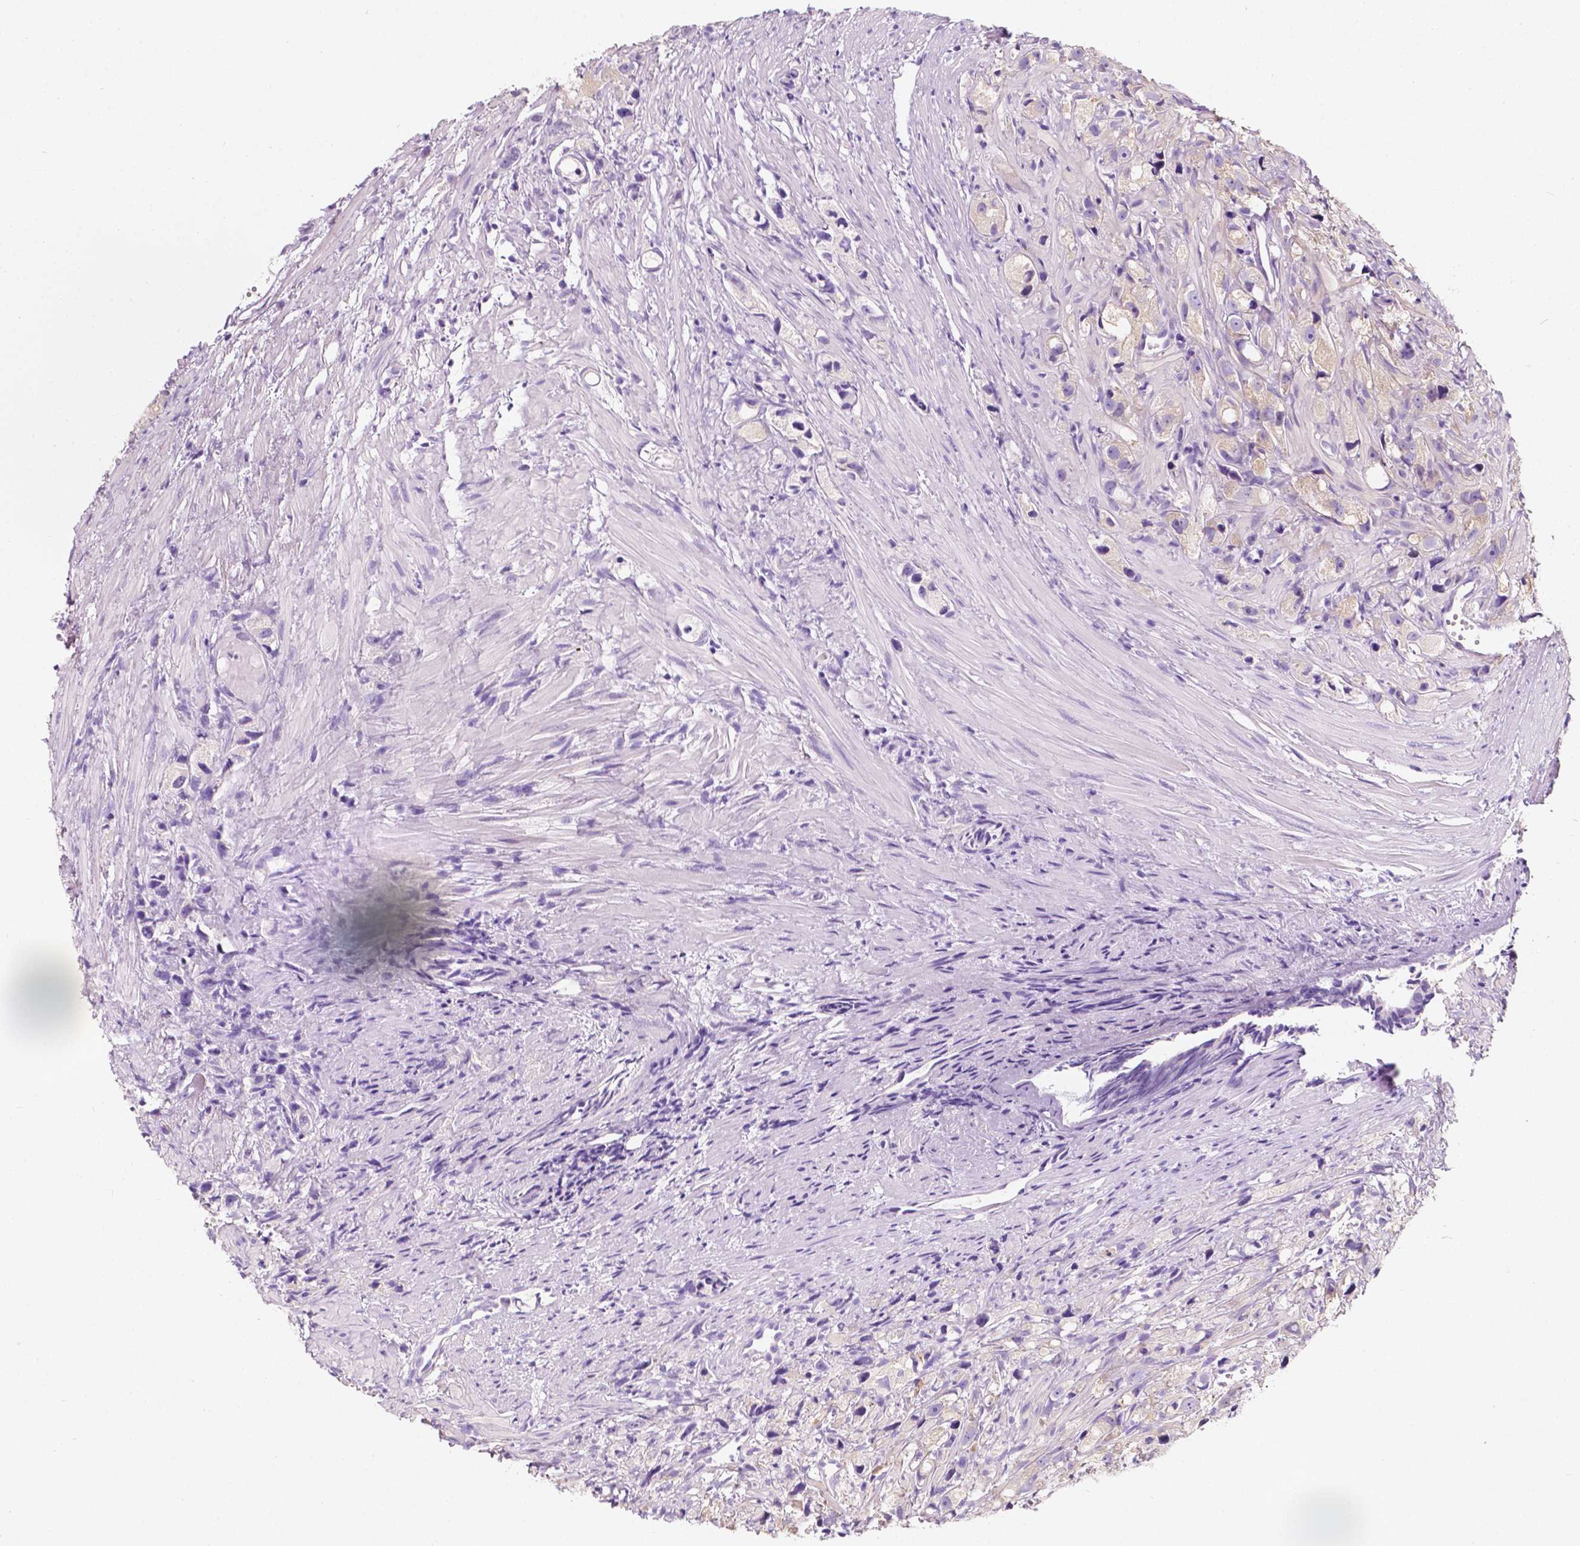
{"staining": {"intensity": "negative", "quantity": "none", "location": "none"}, "tissue": "prostate cancer", "cell_type": "Tumor cells", "image_type": "cancer", "snomed": [{"axis": "morphology", "description": "Adenocarcinoma, High grade"}, {"axis": "topography", "description": "Prostate"}], "caption": "Immunohistochemistry of human prostate cancer (adenocarcinoma (high-grade)) exhibits no expression in tumor cells.", "gene": "SIRT2", "patient": {"sex": "male", "age": 75}}